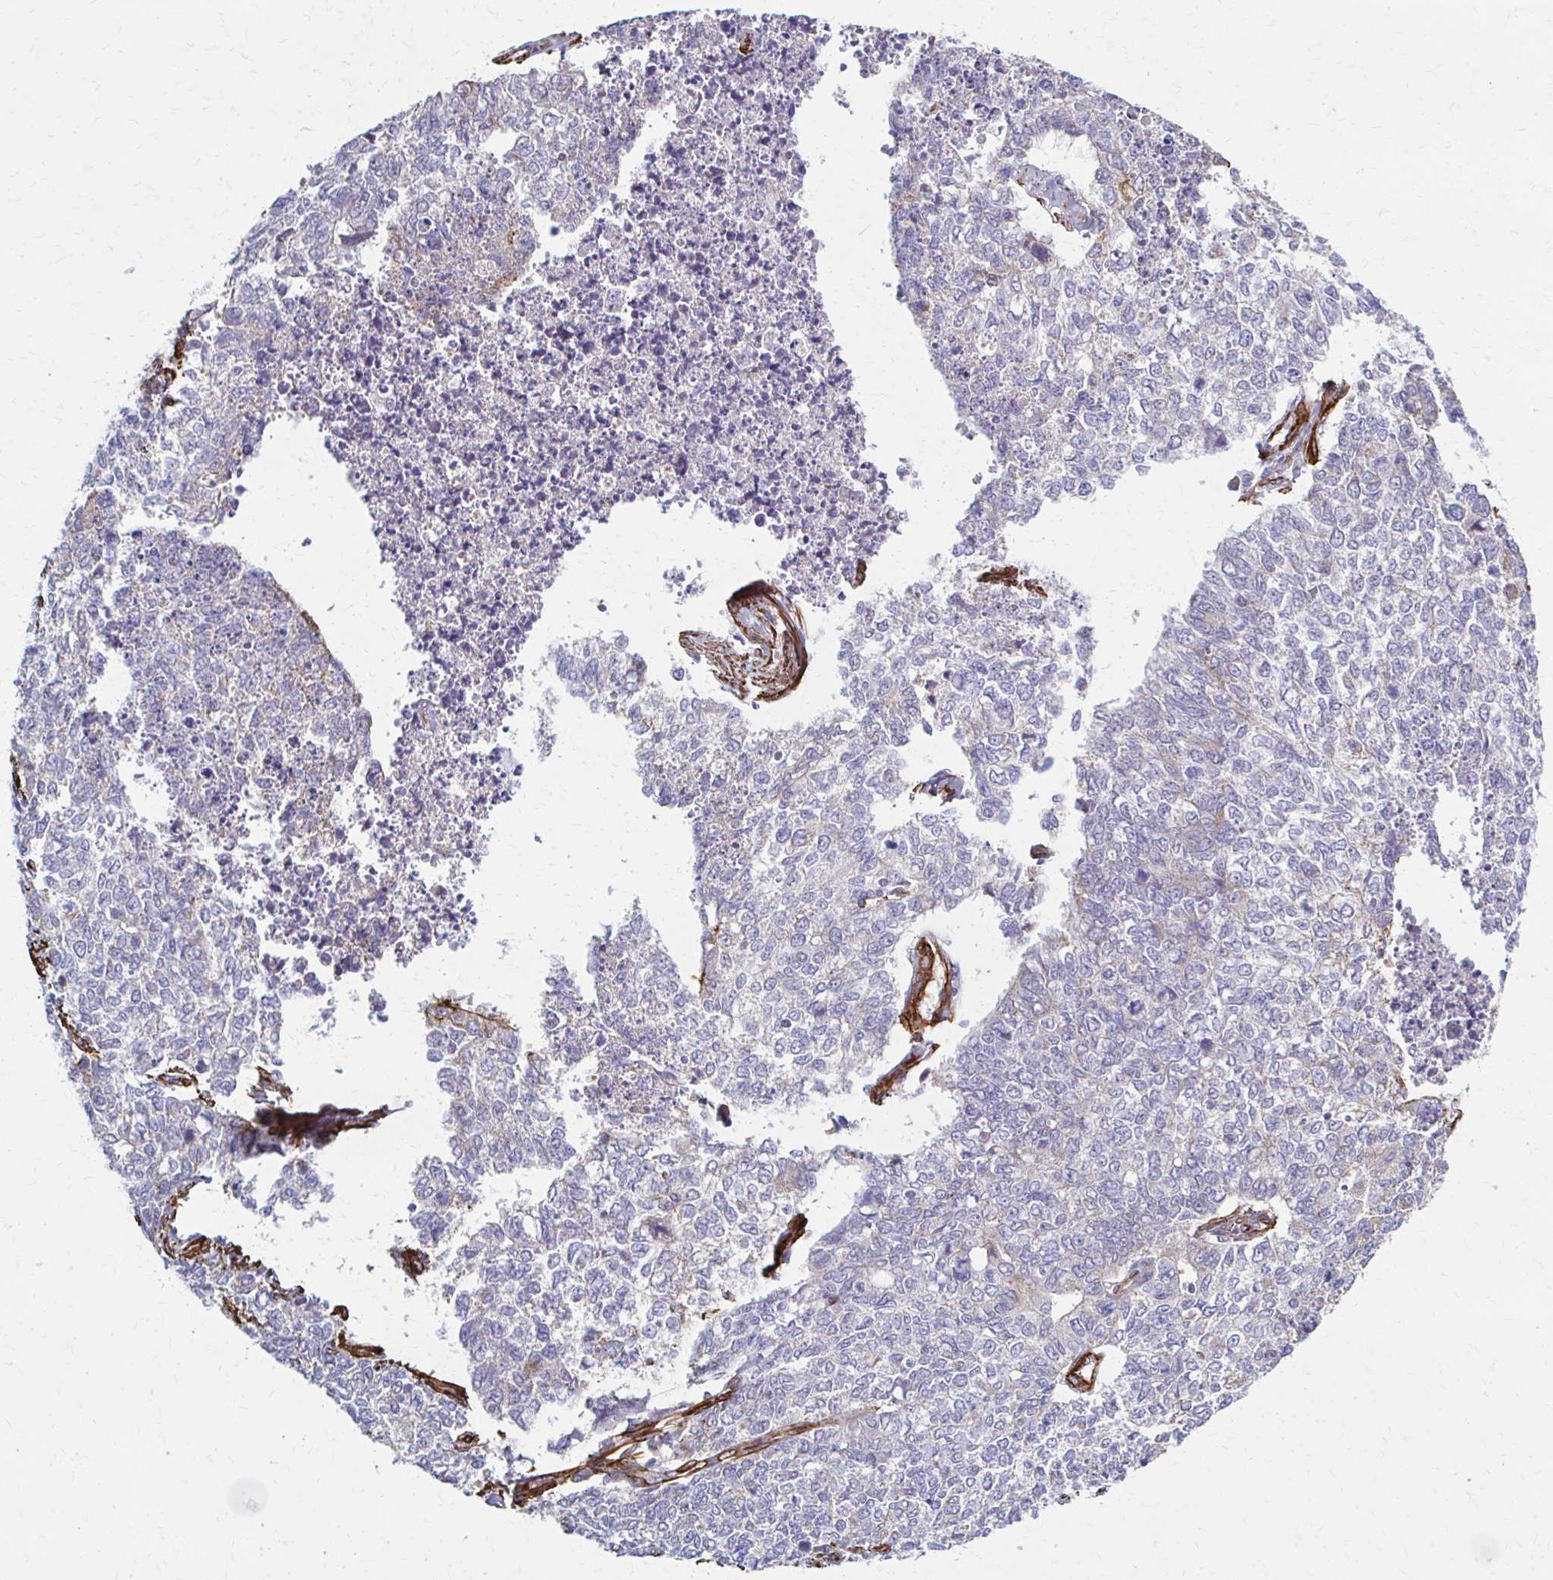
{"staining": {"intensity": "negative", "quantity": "none", "location": "none"}, "tissue": "cervical cancer", "cell_type": "Tumor cells", "image_type": "cancer", "snomed": [{"axis": "morphology", "description": "Adenocarcinoma, NOS"}, {"axis": "topography", "description": "Cervix"}], "caption": "The image demonstrates no staining of tumor cells in adenocarcinoma (cervical).", "gene": "TIMMDC1", "patient": {"sex": "female", "age": 63}}